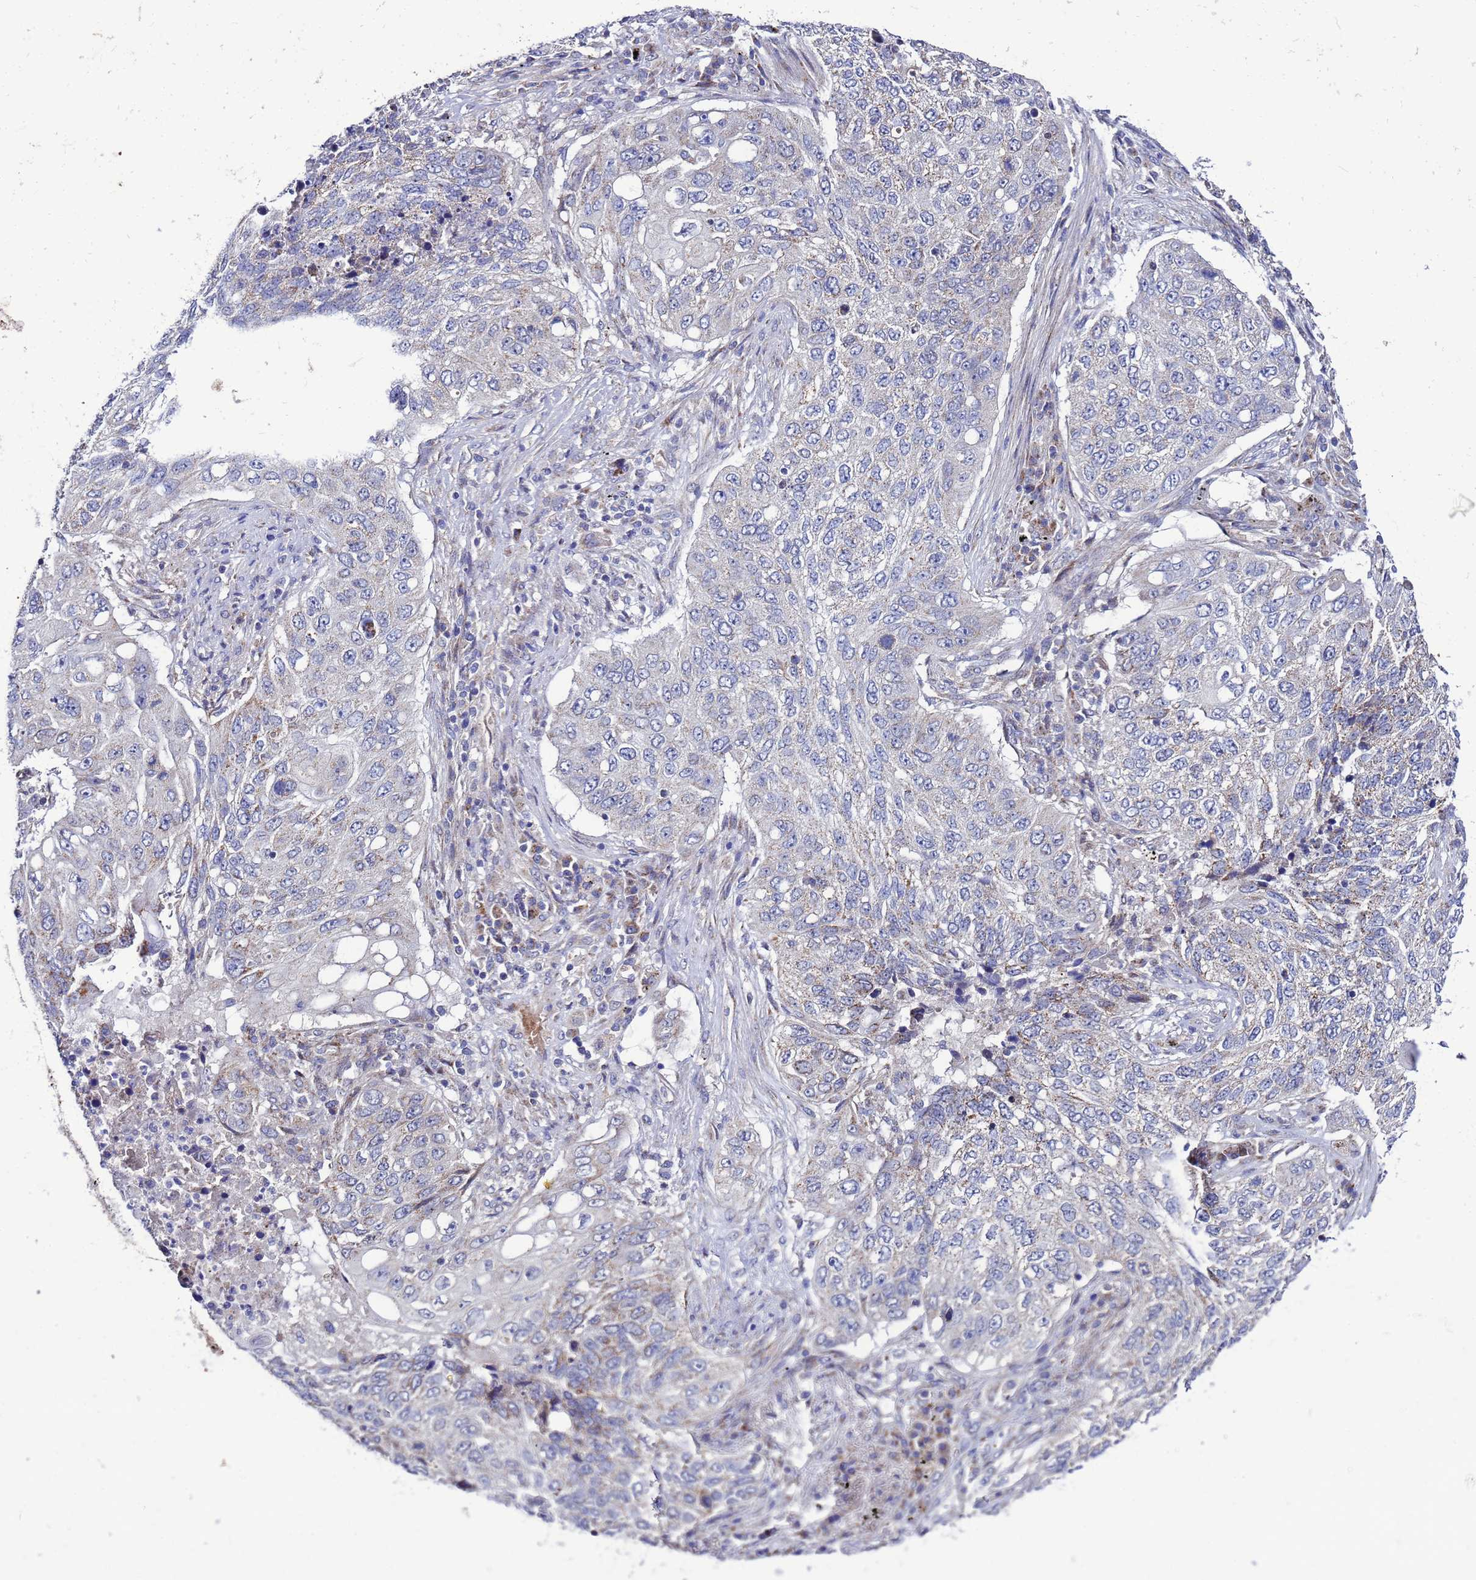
{"staining": {"intensity": "moderate", "quantity": "<25%", "location": "cytoplasmic/membranous"}, "tissue": "lung cancer", "cell_type": "Tumor cells", "image_type": "cancer", "snomed": [{"axis": "morphology", "description": "Squamous cell carcinoma, NOS"}, {"axis": "topography", "description": "Lung"}], "caption": "Squamous cell carcinoma (lung) stained with DAB IHC demonstrates low levels of moderate cytoplasmic/membranous positivity in about <25% of tumor cells.", "gene": "FAHD2A", "patient": {"sex": "female", "age": 63}}